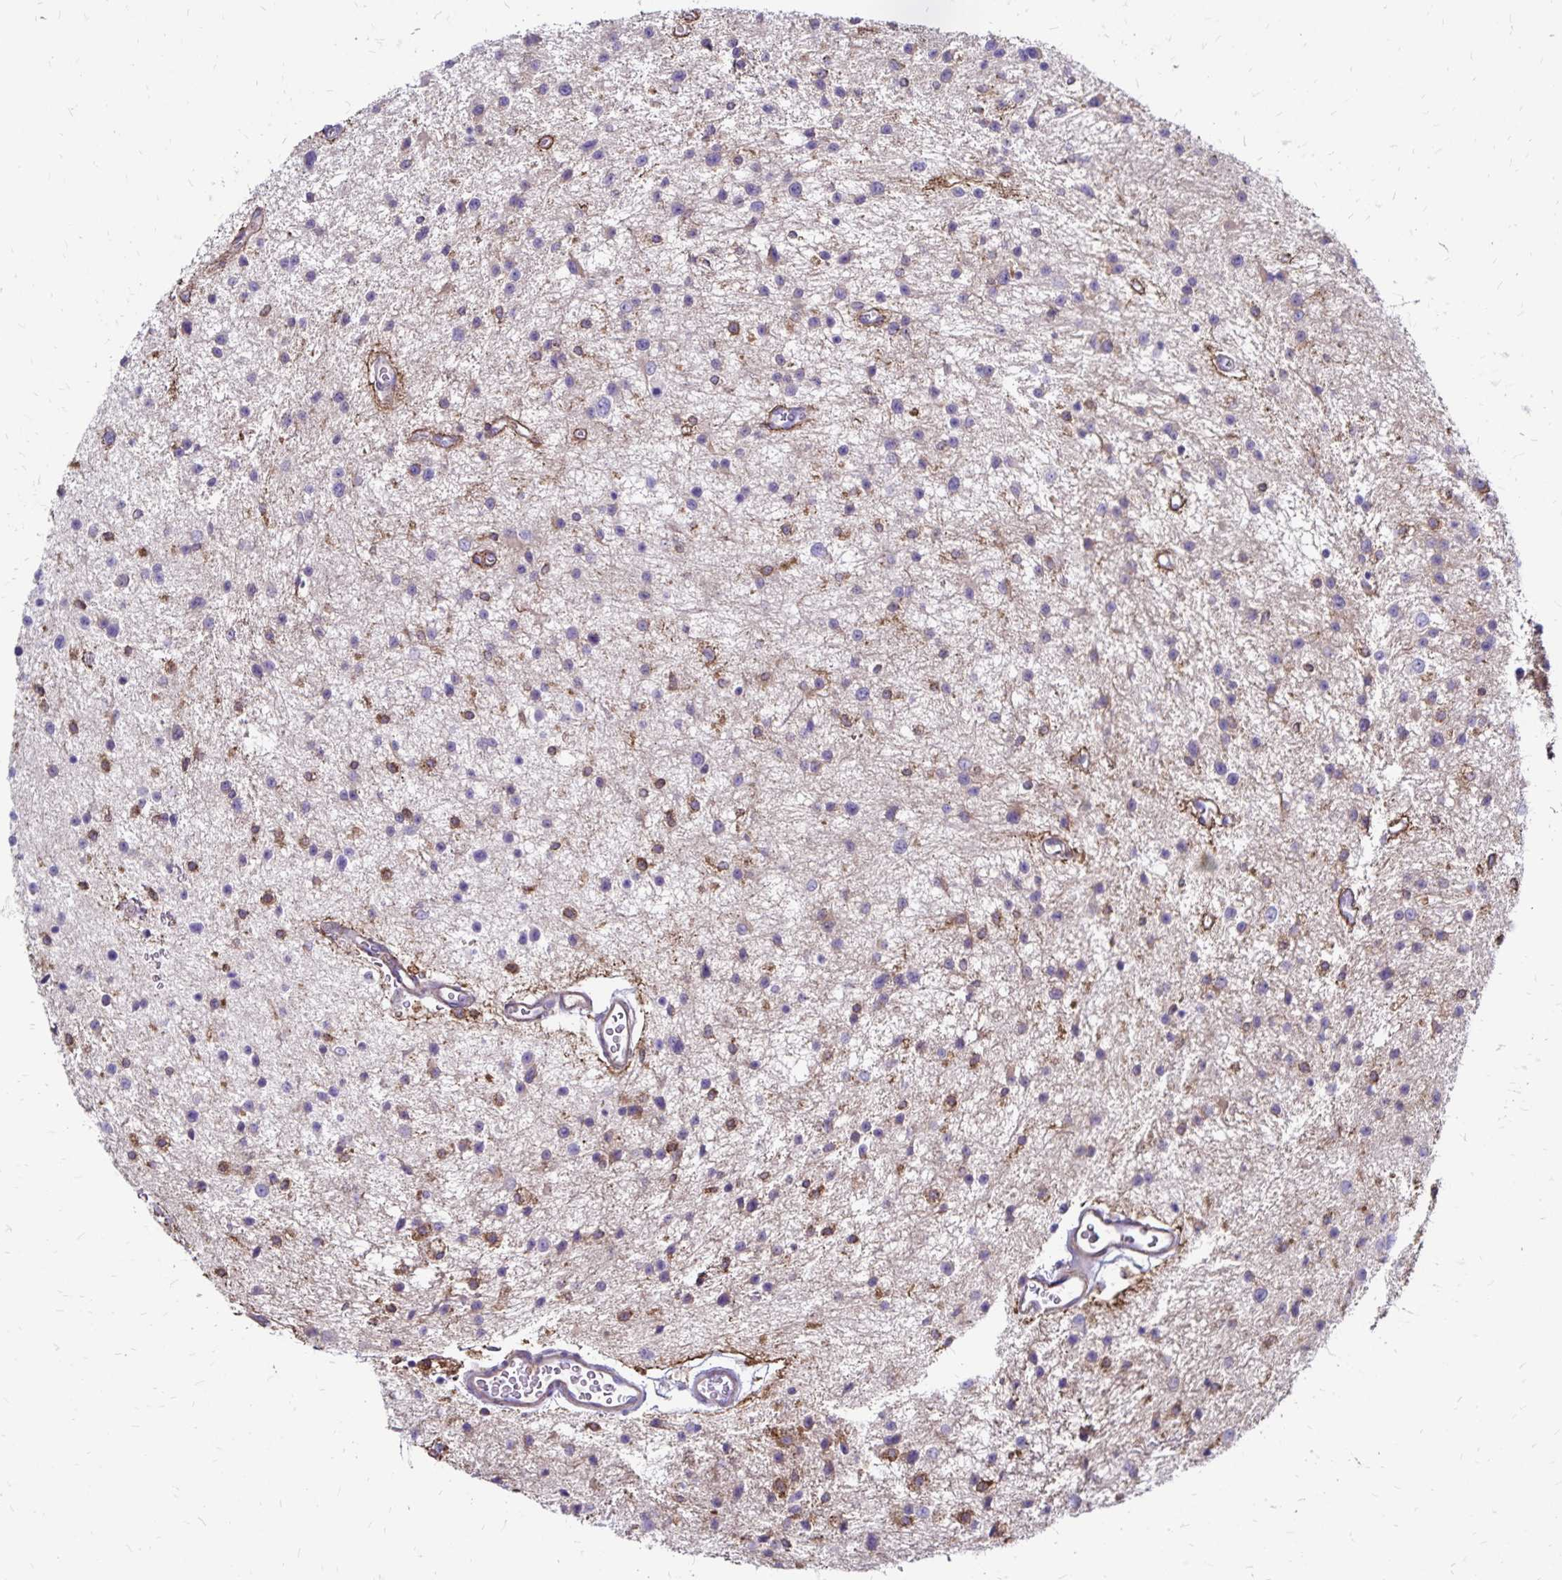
{"staining": {"intensity": "negative", "quantity": "none", "location": "none"}, "tissue": "glioma", "cell_type": "Tumor cells", "image_type": "cancer", "snomed": [{"axis": "morphology", "description": "Glioma, malignant, Low grade"}, {"axis": "topography", "description": "Brain"}], "caption": "There is no significant staining in tumor cells of glioma.", "gene": "TNS3", "patient": {"sex": "male", "age": 43}}